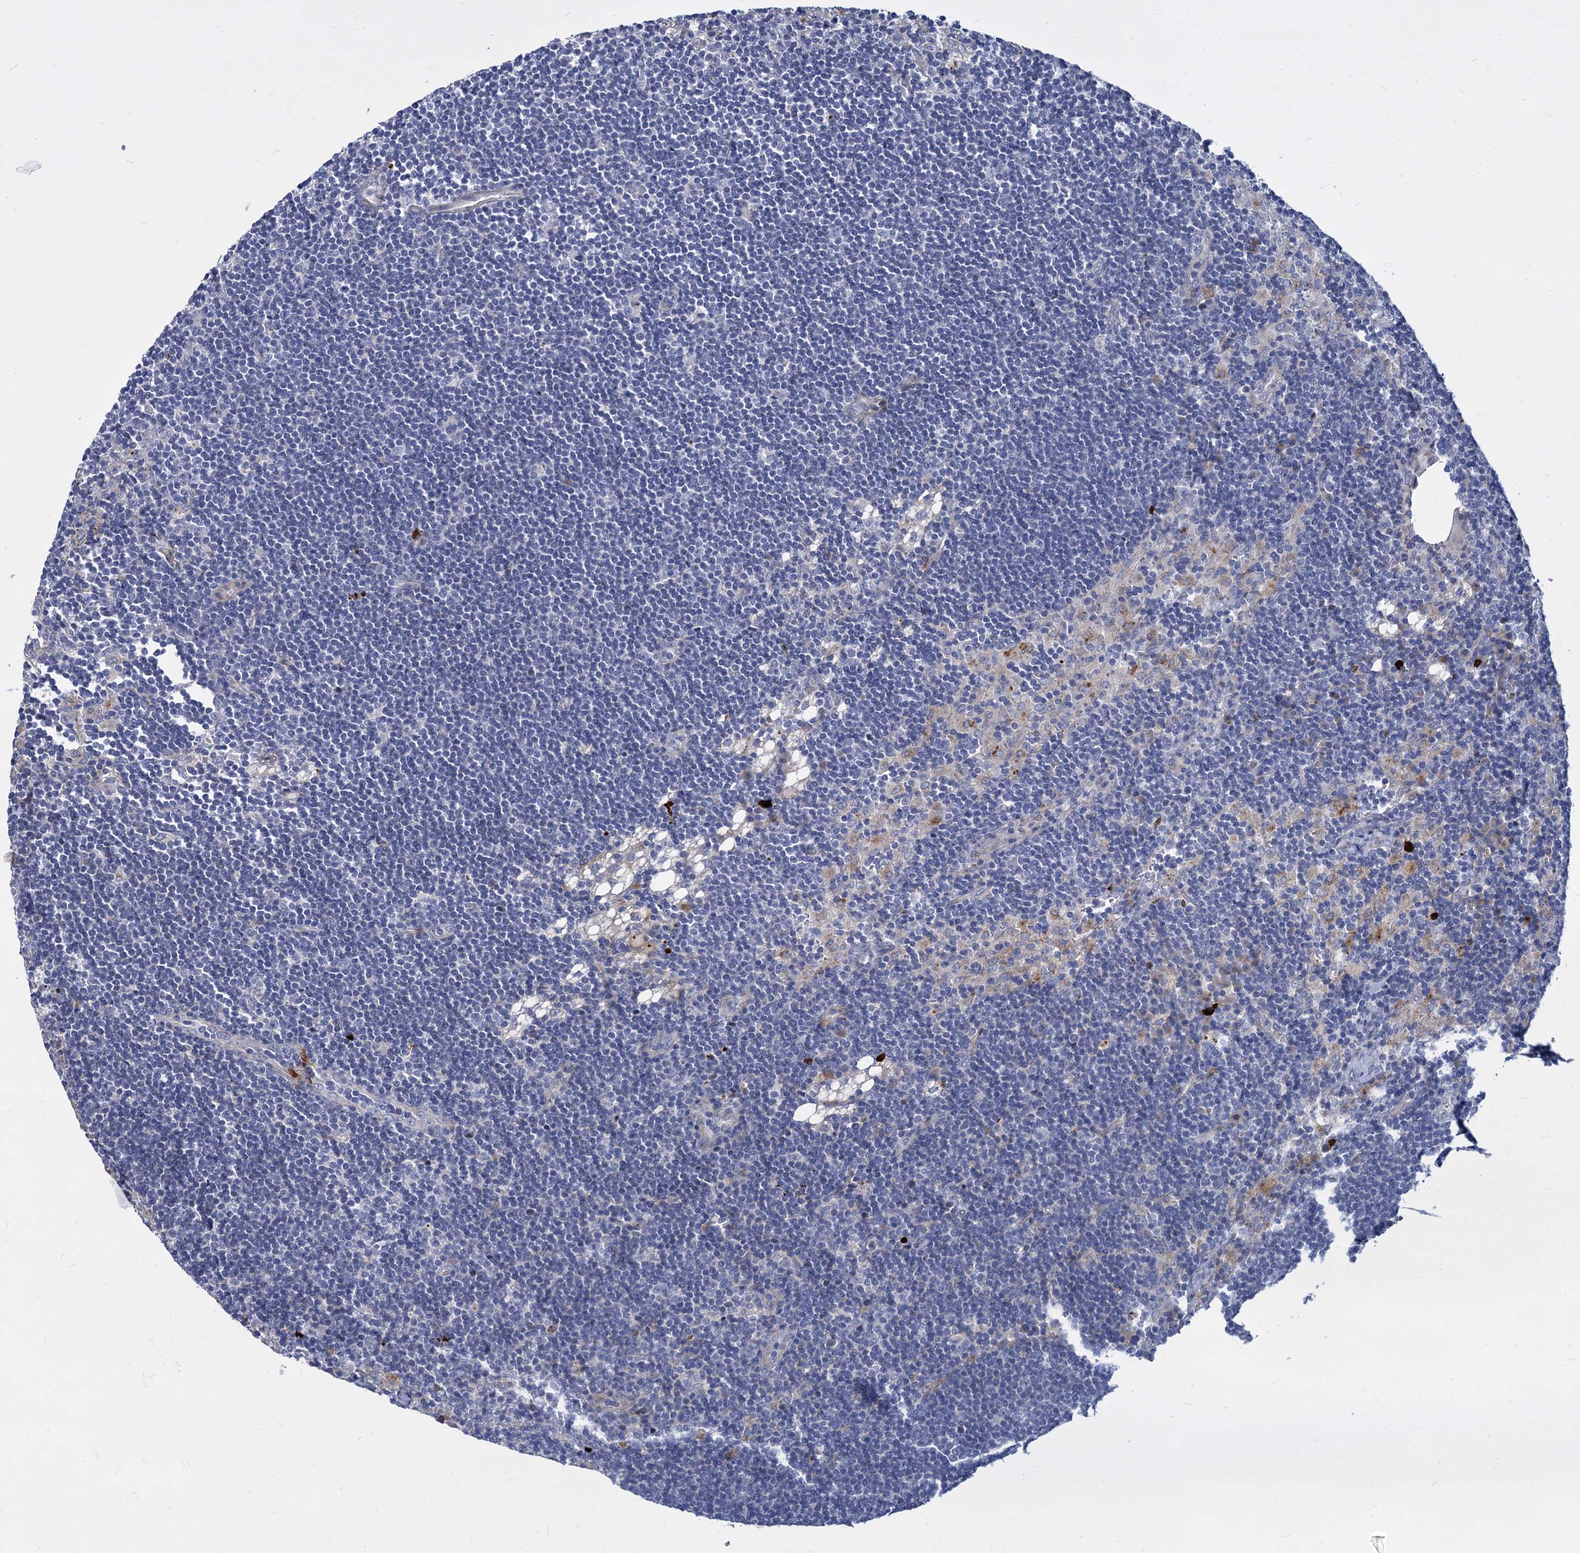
{"staining": {"intensity": "negative", "quantity": "none", "location": "none"}, "tissue": "lymph node", "cell_type": "Germinal center cells", "image_type": "normal", "snomed": [{"axis": "morphology", "description": "Normal tissue, NOS"}, {"axis": "topography", "description": "Lymph node"}], "caption": "The micrograph demonstrates no staining of germinal center cells in benign lymph node.", "gene": "TRIM77", "patient": {"sex": "male", "age": 24}}